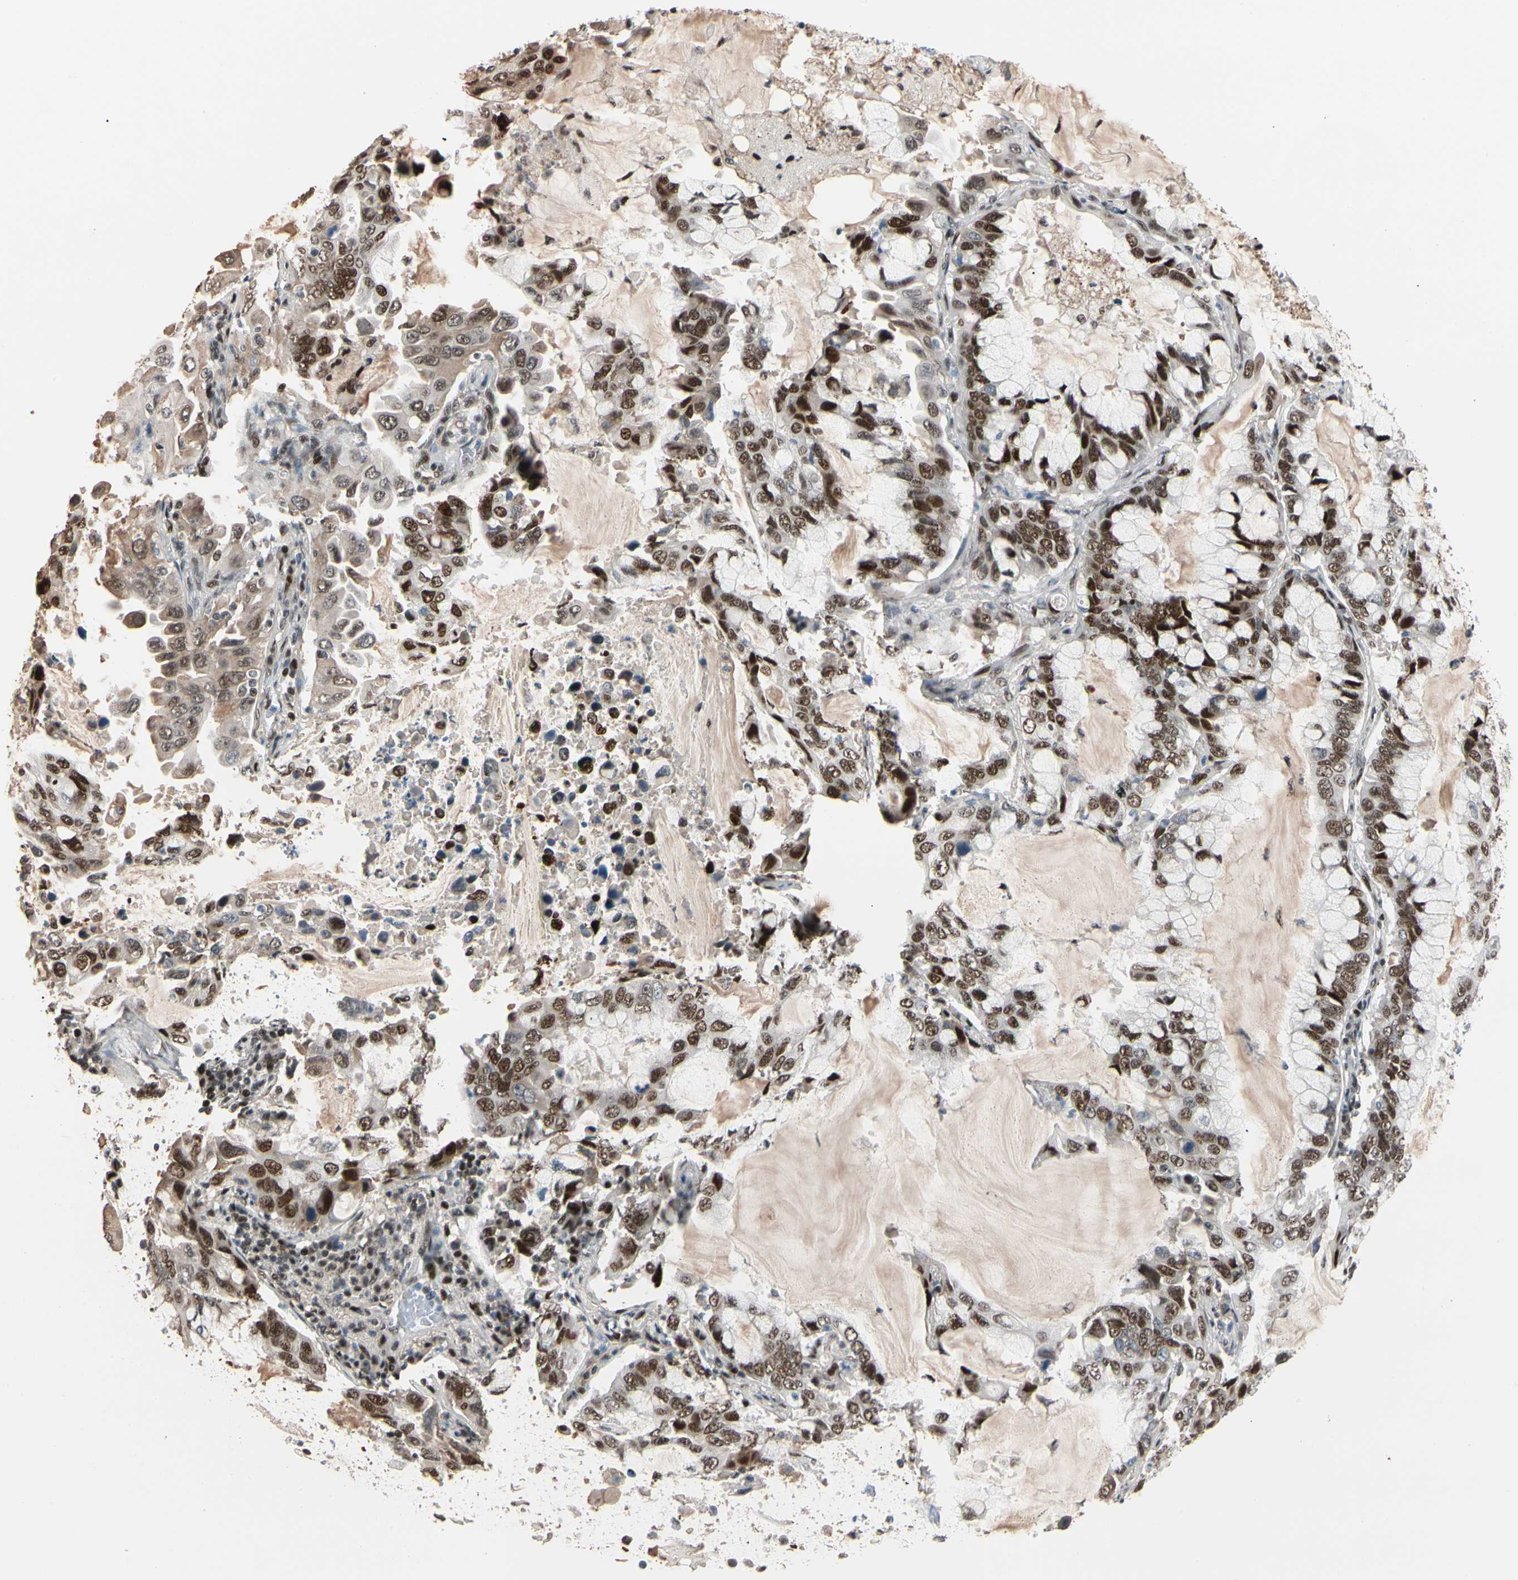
{"staining": {"intensity": "strong", "quantity": "25%-75%", "location": "nuclear"}, "tissue": "lung cancer", "cell_type": "Tumor cells", "image_type": "cancer", "snomed": [{"axis": "morphology", "description": "Adenocarcinoma, NOS"}, {"axis": "topography", "description": "Lung"}], "caption": "Immunohistochemical staining of human lung cancer (adenocarcinoma) reveals high levels of strong nuclear protein positivity in approximately 25%-75% of tumor cells.", "gene": "FOXO3", "patient": {"sex": "male", "age": 64}}